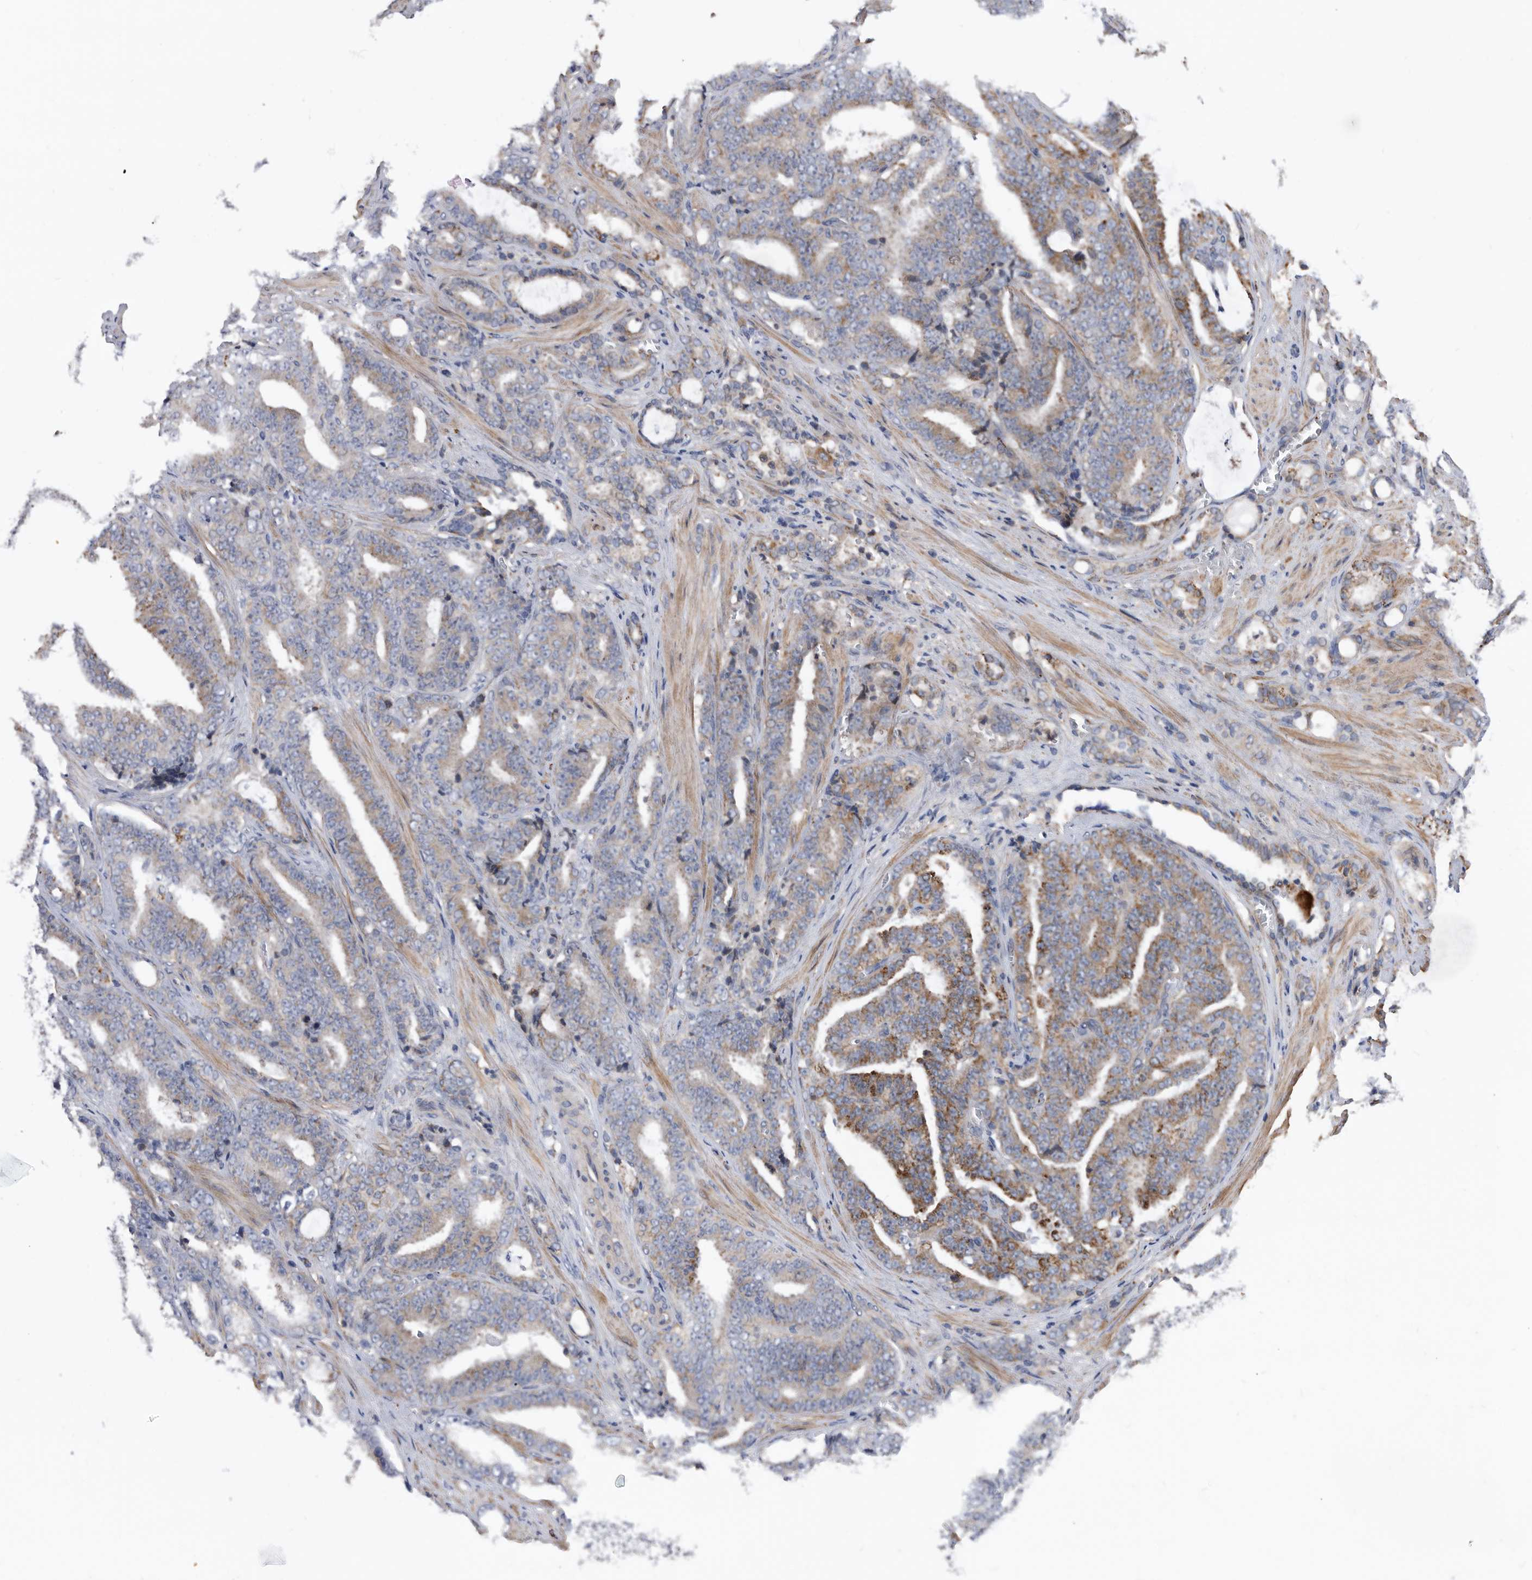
{"staining": {"intensity": "moderate", "quantity": "25%-75%", "location": "cytoplasmic/membranous"}, "tissue": "prostate cancer", "cell_type": "Tumor cells", "image_type": "cancer", "snomed": [{"axis": "morphology", "description": "Adenocarcinoma, High grade"}, {"axis": "topography", "description": "Prostate and seminal vesicle, NOS"}], "caption": "High-magnification brightfield microscopy of prostate cancer stained with DAB (brown) and counterstained with hematoxylin (blue). tumor cells exhibit moderate cytoplasmic/membranous staining is seen in about25%-75% of cells.", "gene": "BAIAP3", "patient": {"sex": "male", "age": 67}}